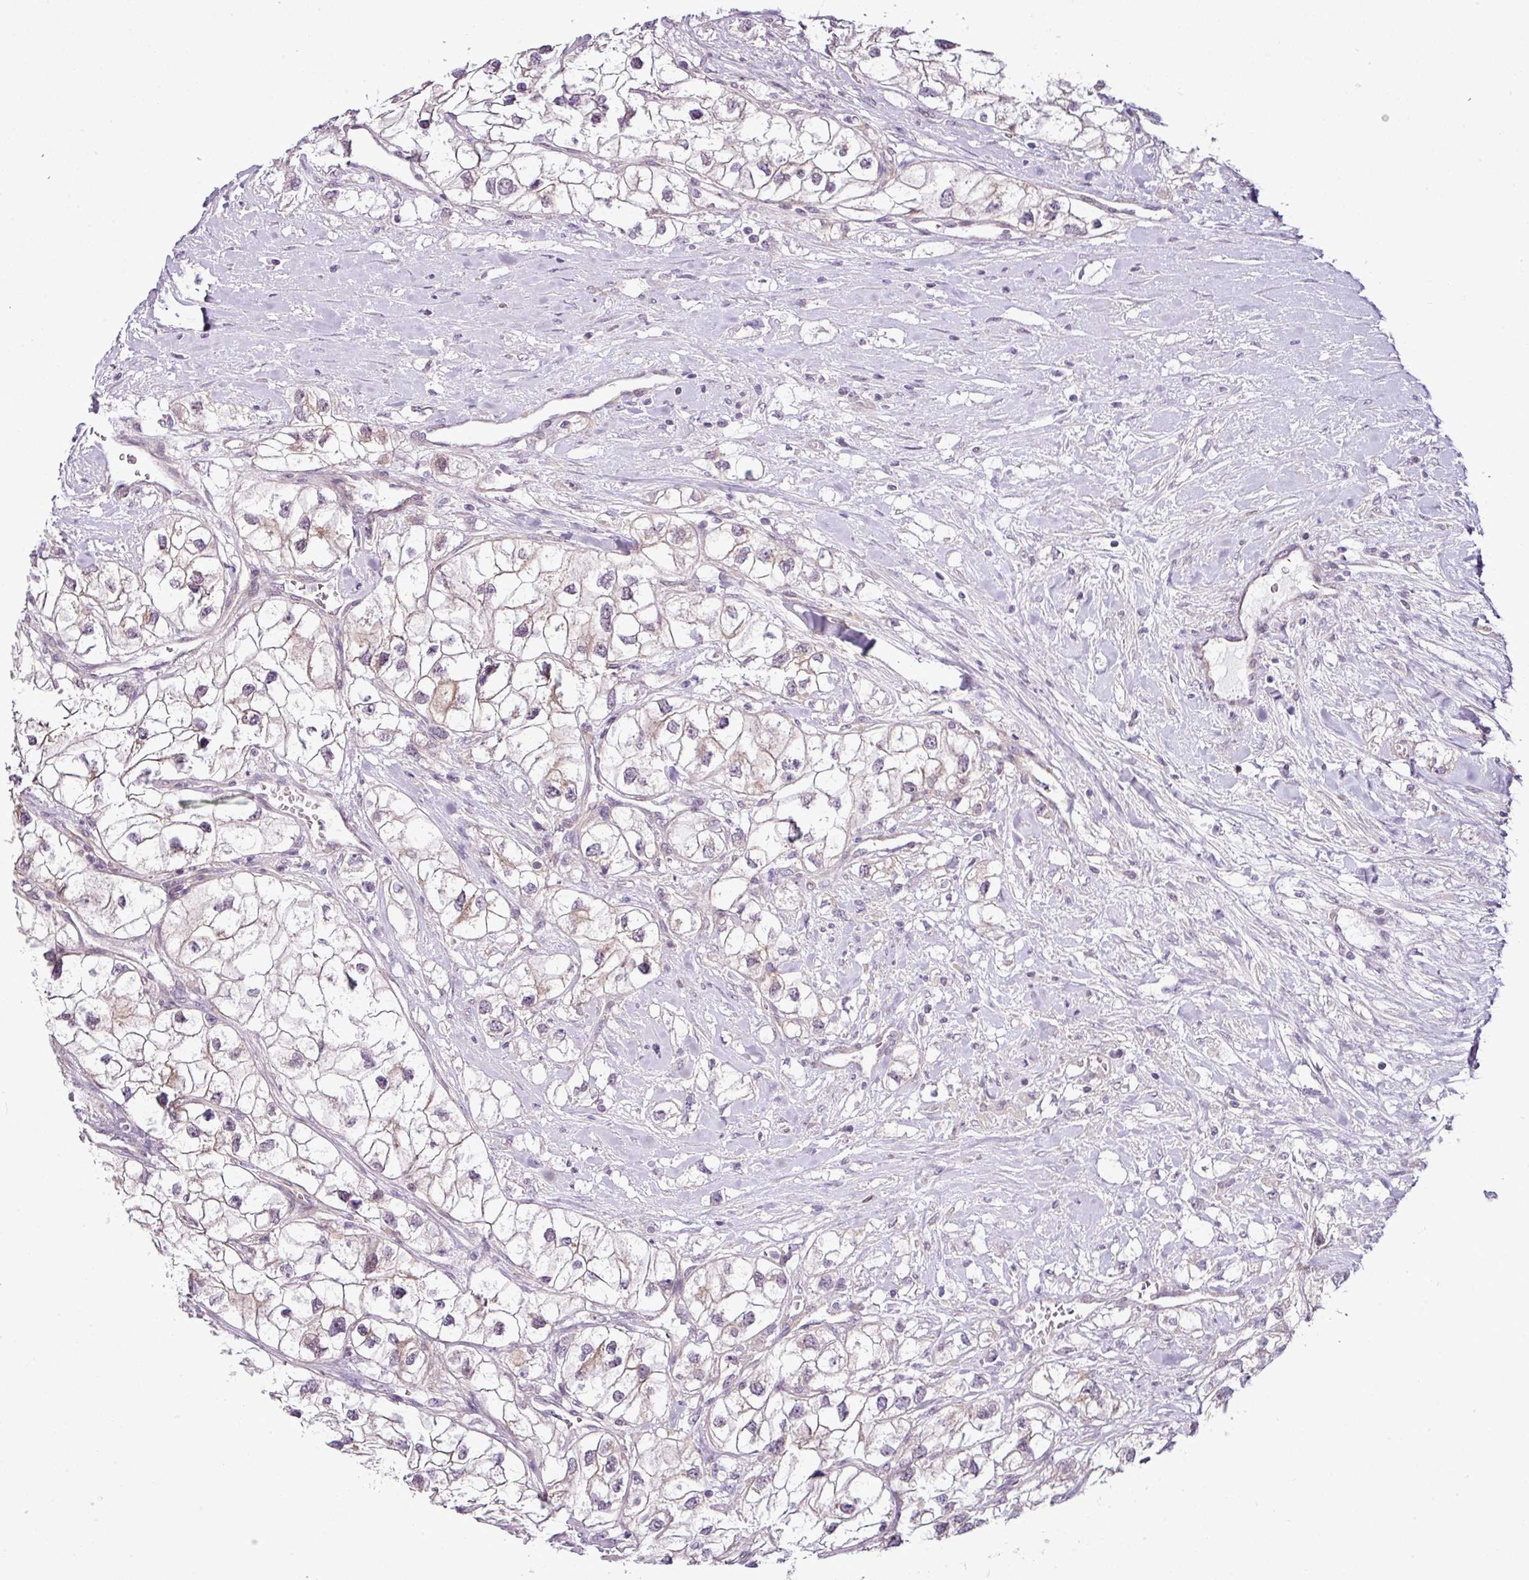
{"staining": {"intensity": "negative", "quantity": "none", "location": "none"}, "tissue": "renal cancer", "cell_type": "Tumor cells", "image_type": "cancer", "snomed": [{"axis": "morphology", "description": "Adenocarcinoma, NOS"}, {"axis": "topography", "description": "Kidney"}], "caption": "Adenocarcinoma (renal) stained for a protein using immunohistochemistry reveals no positivity tumor cells.", "gene": "DERPC", "patient": {"sex": "male", "age": 59}}